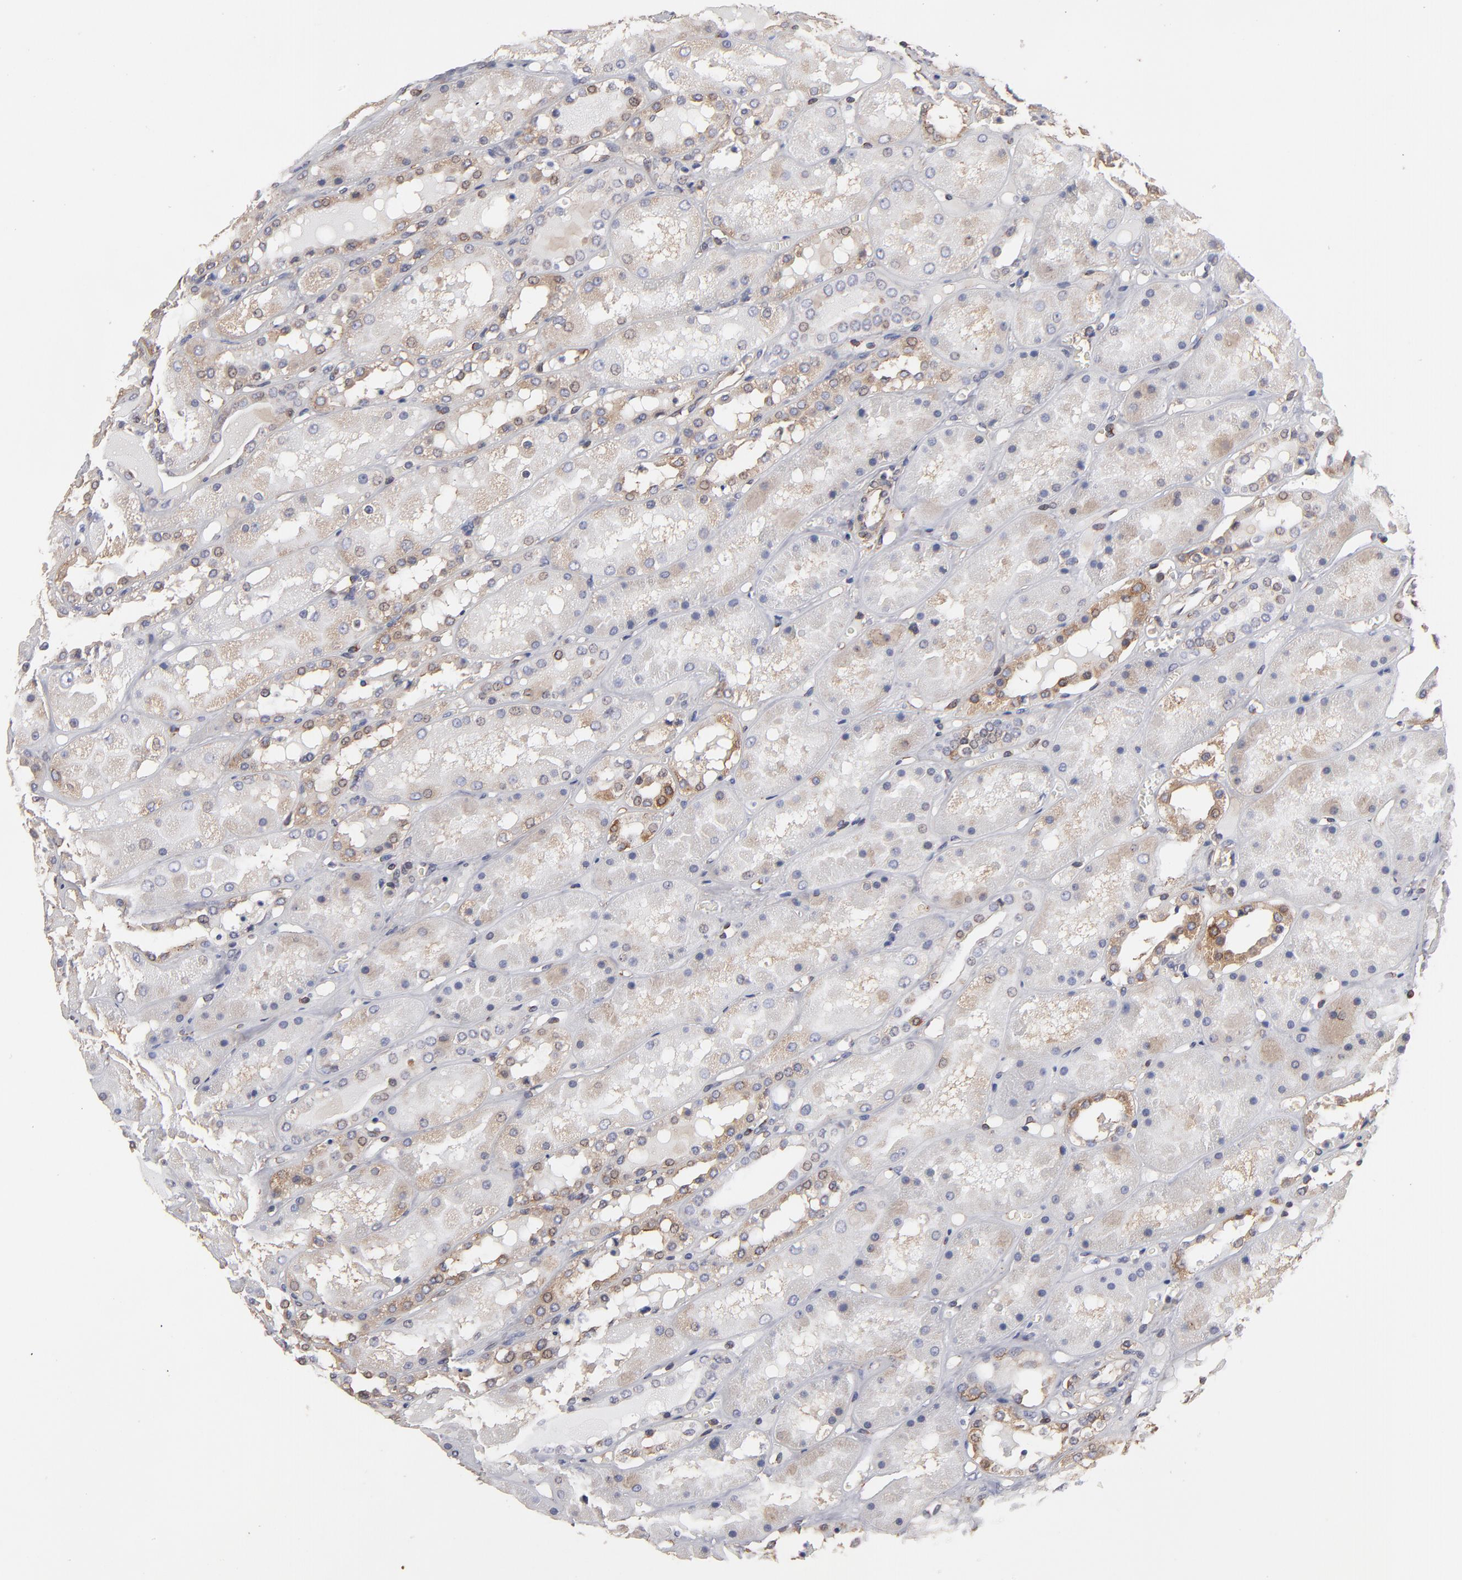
{"staining": {"intensity": "moderate", "quantity": "25%-75%", "location": "cytoplasmic/membranous"}, "tissue": "kidney", "cell_type": "Cells in glomeruli", "image_type": "normal", "snomed": [{"axis": "morphology", "description": "Normal tissue, NOS"}, {"axis": "topography", "description": "Kidney"}], "caption": "Immunohistochemical staining of benign kidney reveals moderate cytoplasmic/membranous protein expression in approximately 25%-75% of cells in glomeruli.", "gene": "KTN1", "patient": {"sex": "male", "age": 36}}